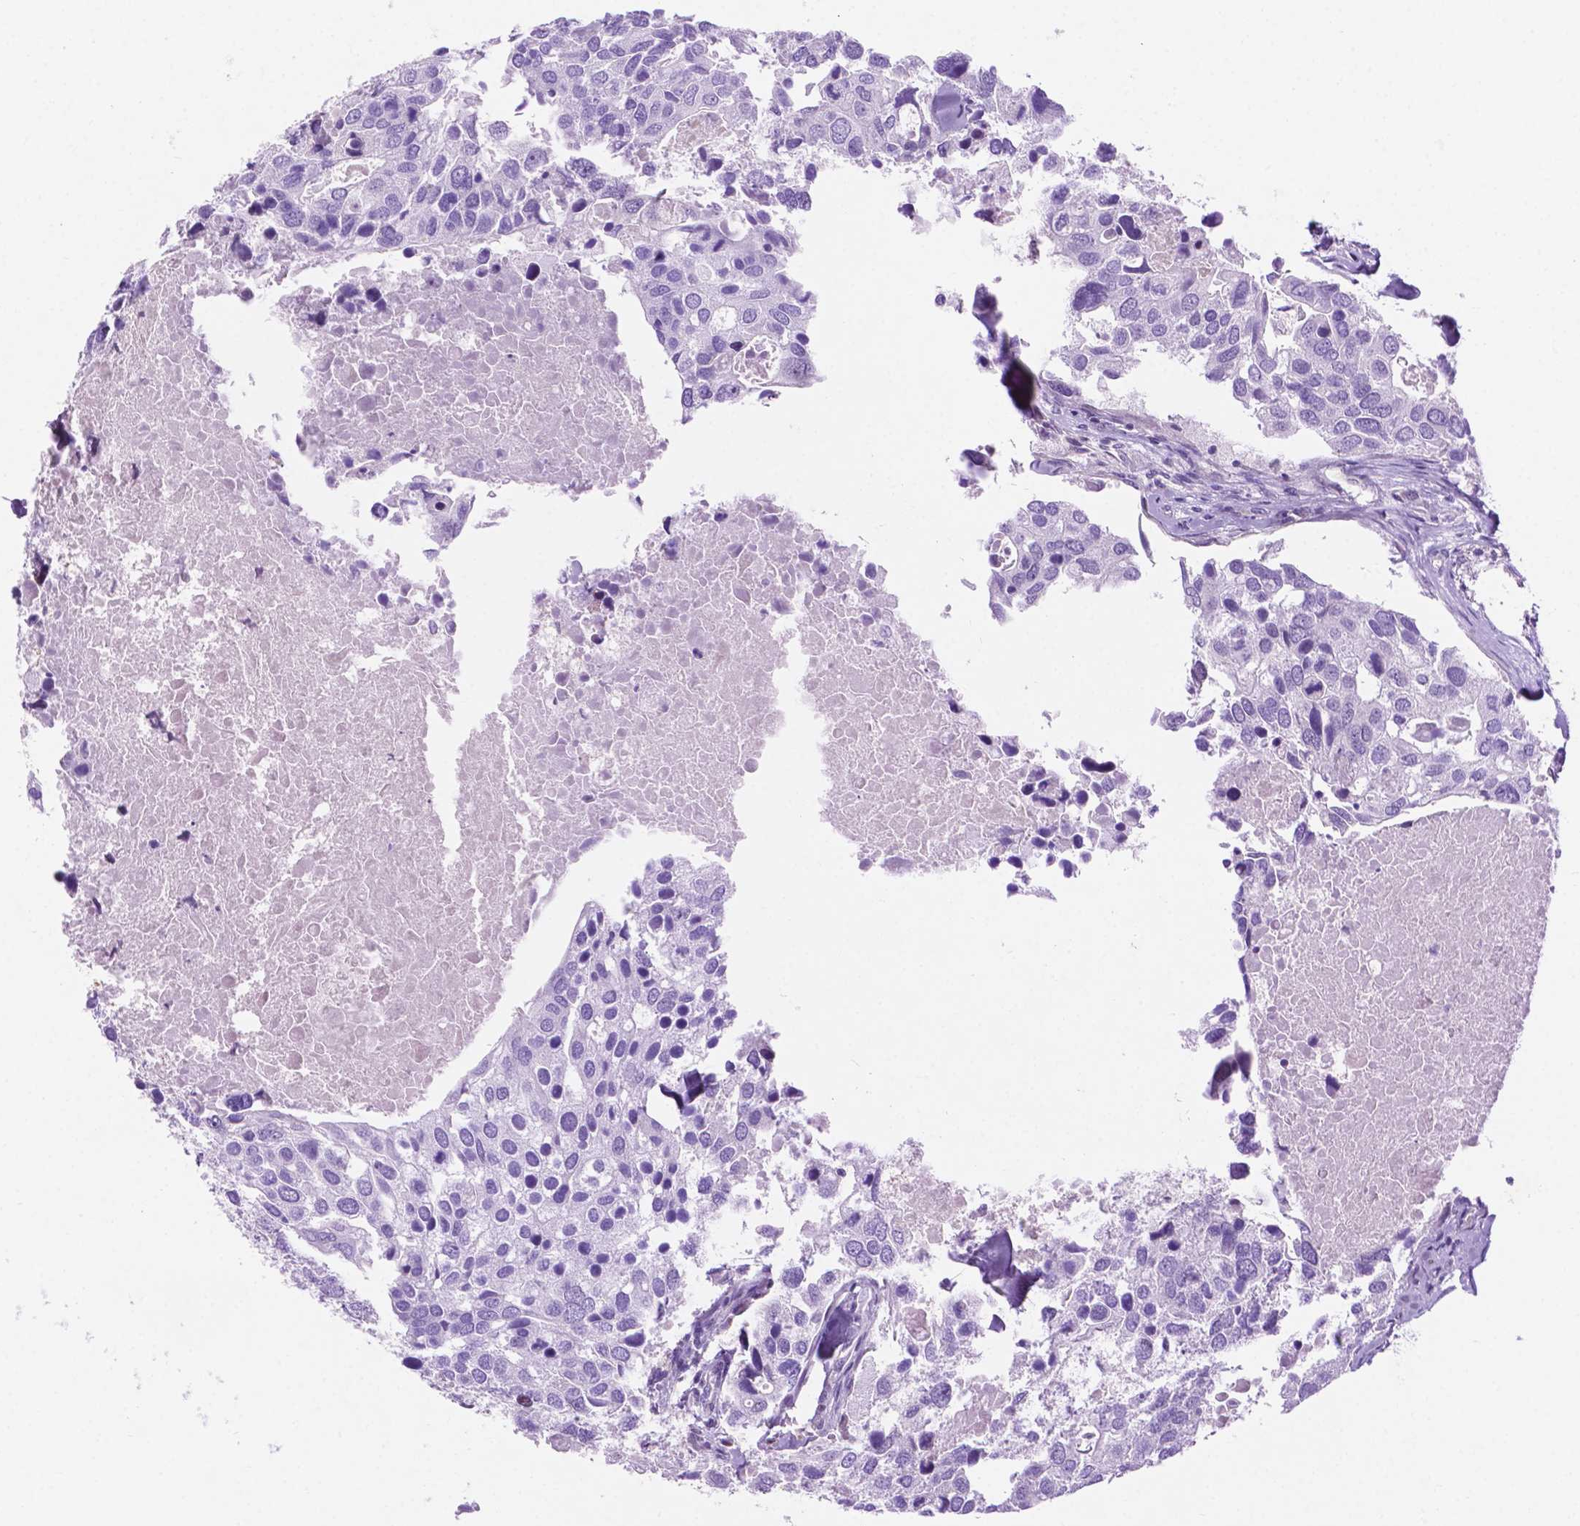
{"staining": {"intensity": "negative", "quantity": "none", "location": "none"}, "tissue": "breast cancer", "cell_type": "Tumor cells", "image_type": "cancer", "snomed": [{"axis": "morphology", "description": "Duct carcinoma"}, {"axis": "topography", "description": "Breast"}], "caption": "Tumor cells show no significant protein positivity in infiltrating ductal carcinoma (breast). (Brightfield microscopy of DAB IHC at high magnification).", "gene": "ASPG", "patient": {"sex": "female", "age": 83}}